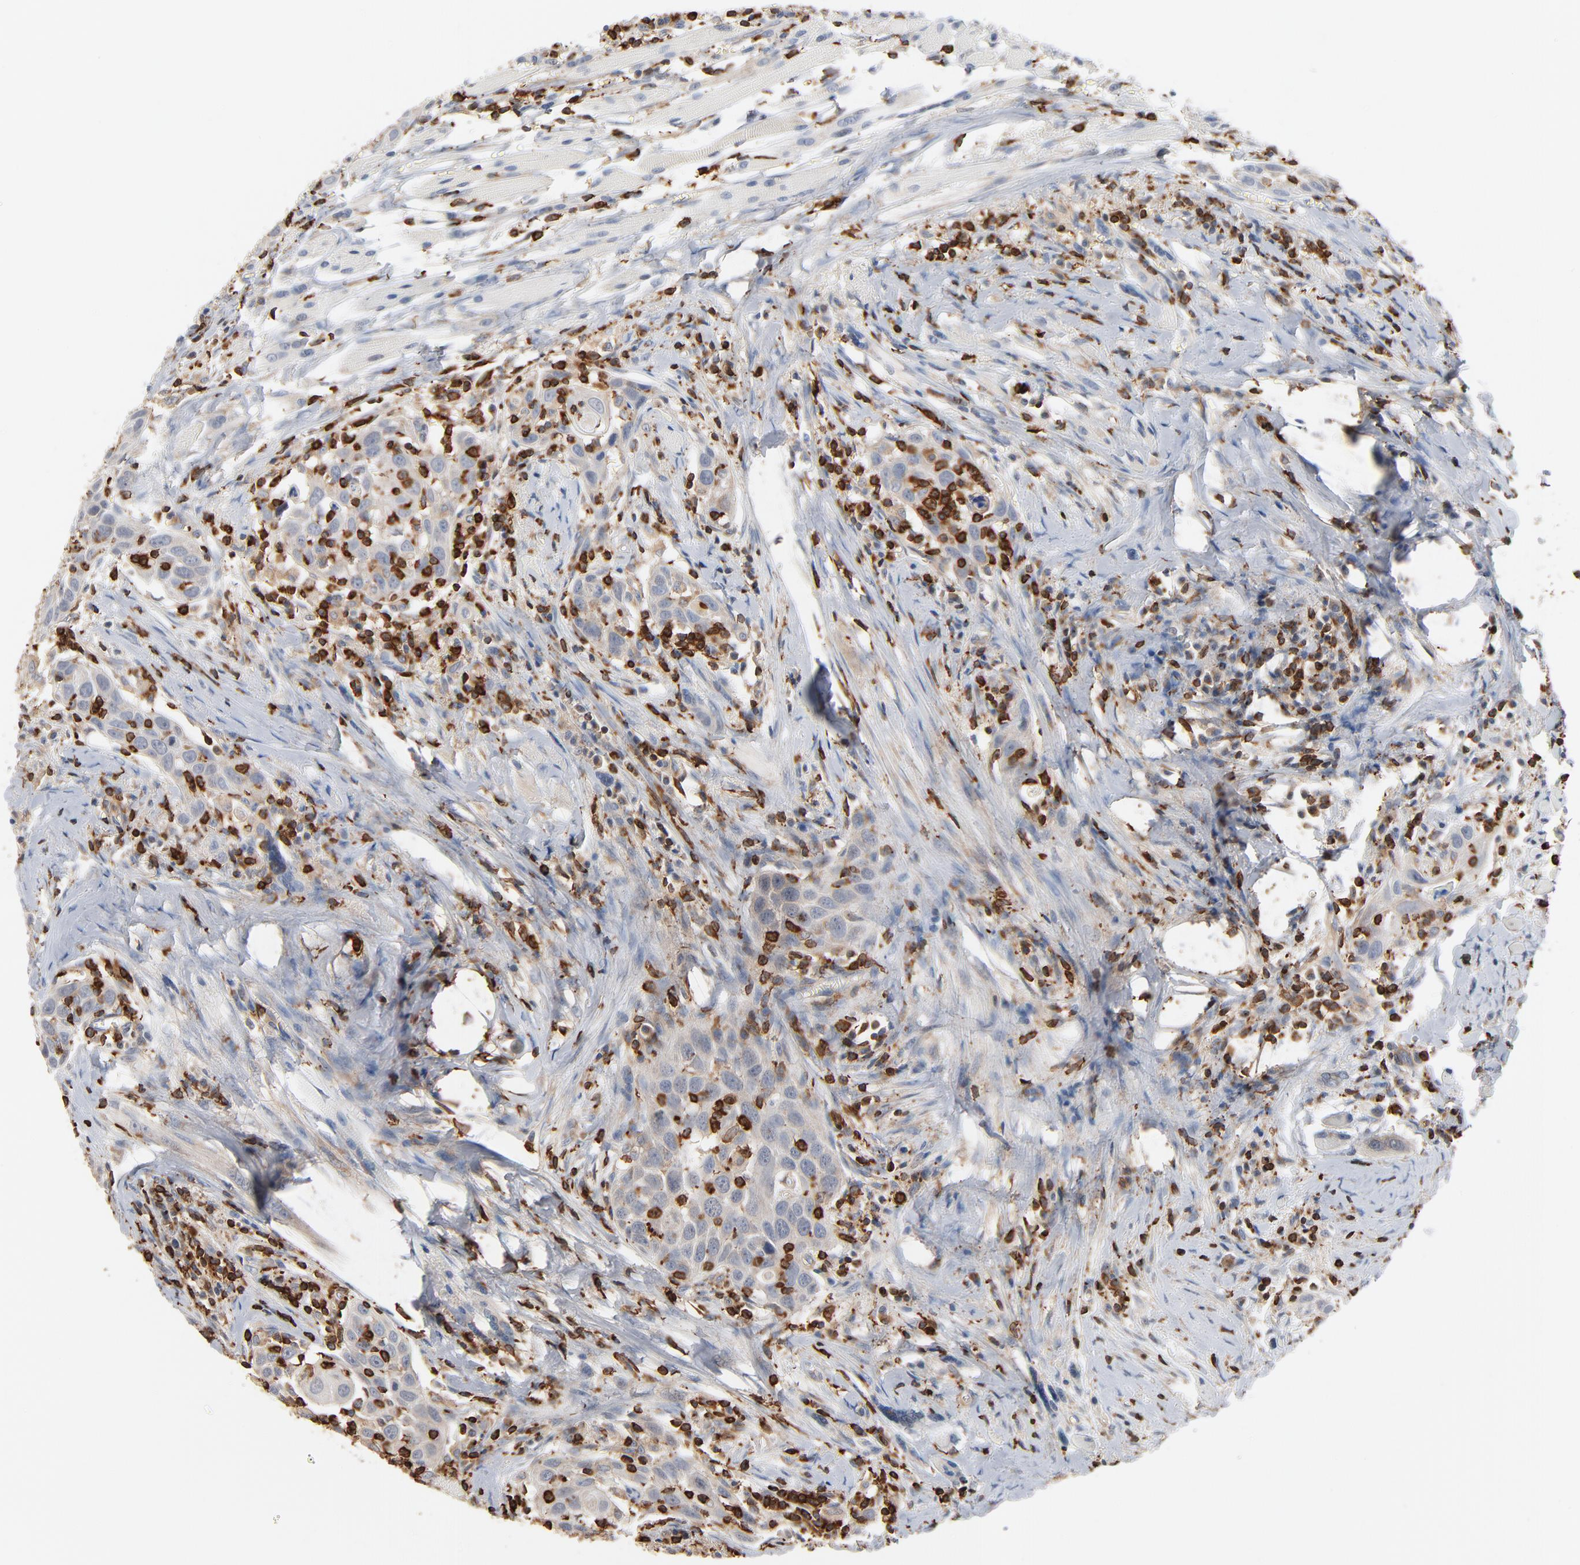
{"staining": {"intensity": "negative", "quantity": "none", "location": "none"}, "tissue": "head and neck cancer", "cell_type": "Tumor cells", "image_type": "cancer", "snomed": [{"axis": "morphology", "description": "Squamous cell carcinoma, NOS"}, {"axis": "topography", "description": "Oral tissue"}, {"axis": "topography", "description": "Head-Neck"}], "caption": "Tumor cells show no significant expression in head and neck squamous cell carcinoma.", "gene": "SH3KBP1", "patient": {"sex": "female", "age": 50}}